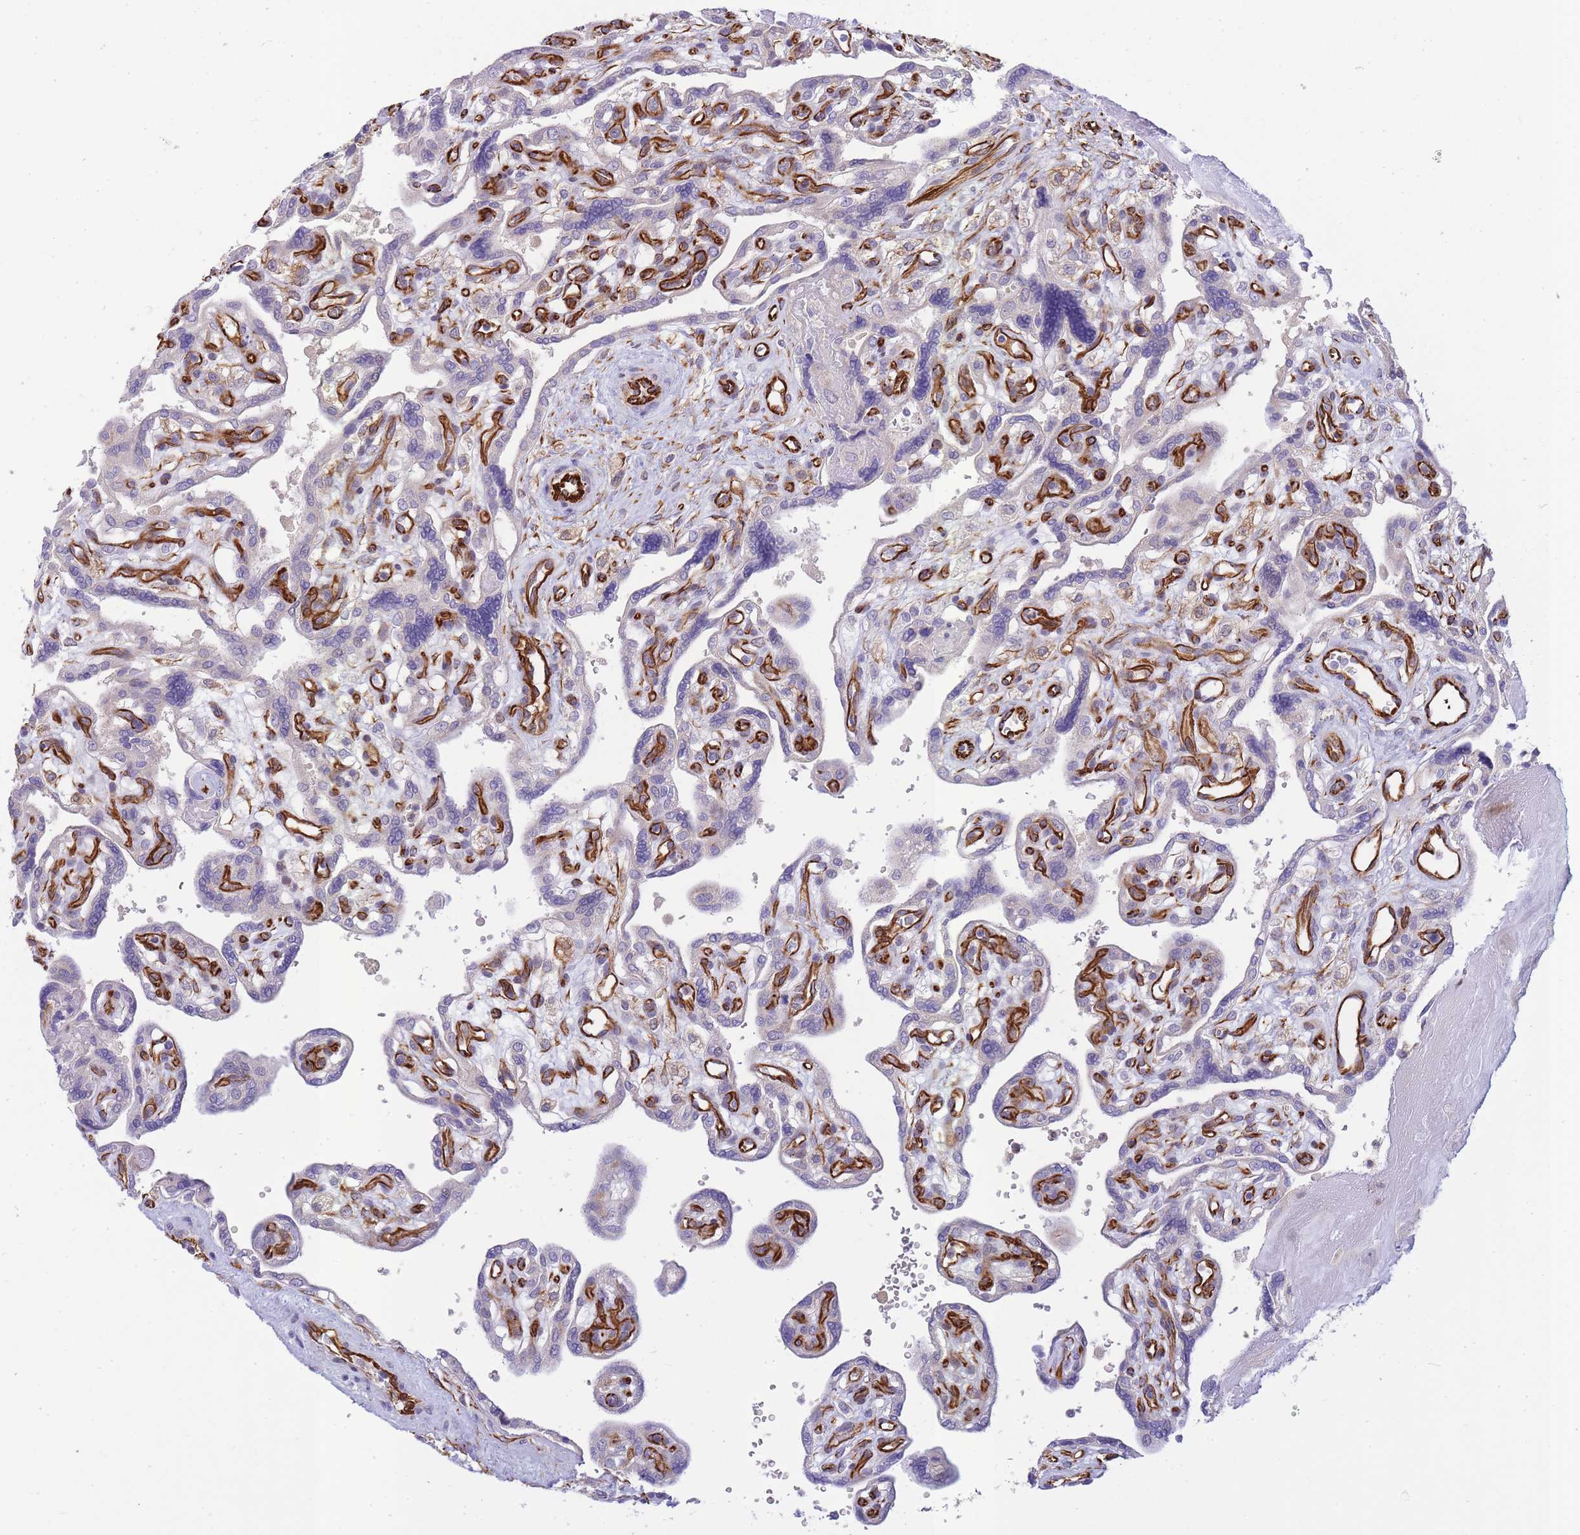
{"staining": {"intensity": "negative", "quantity": "none", "location": "none"}, "tissue": "placenta", "cell_type": "Trophoblastic cells", "image_type": "normal", "snomed": [{"axis": "morphology", "description": "Normal tissue, NOS"}, {"axis": "topography", "description": "Placenta"}], "caption": "IHC image of benign human placenta stained for a protein (brown), which reveals no expression in trophoblastic cells.", "gene": "ECPAS", "patient": {"sex": "female", "age": 39}}